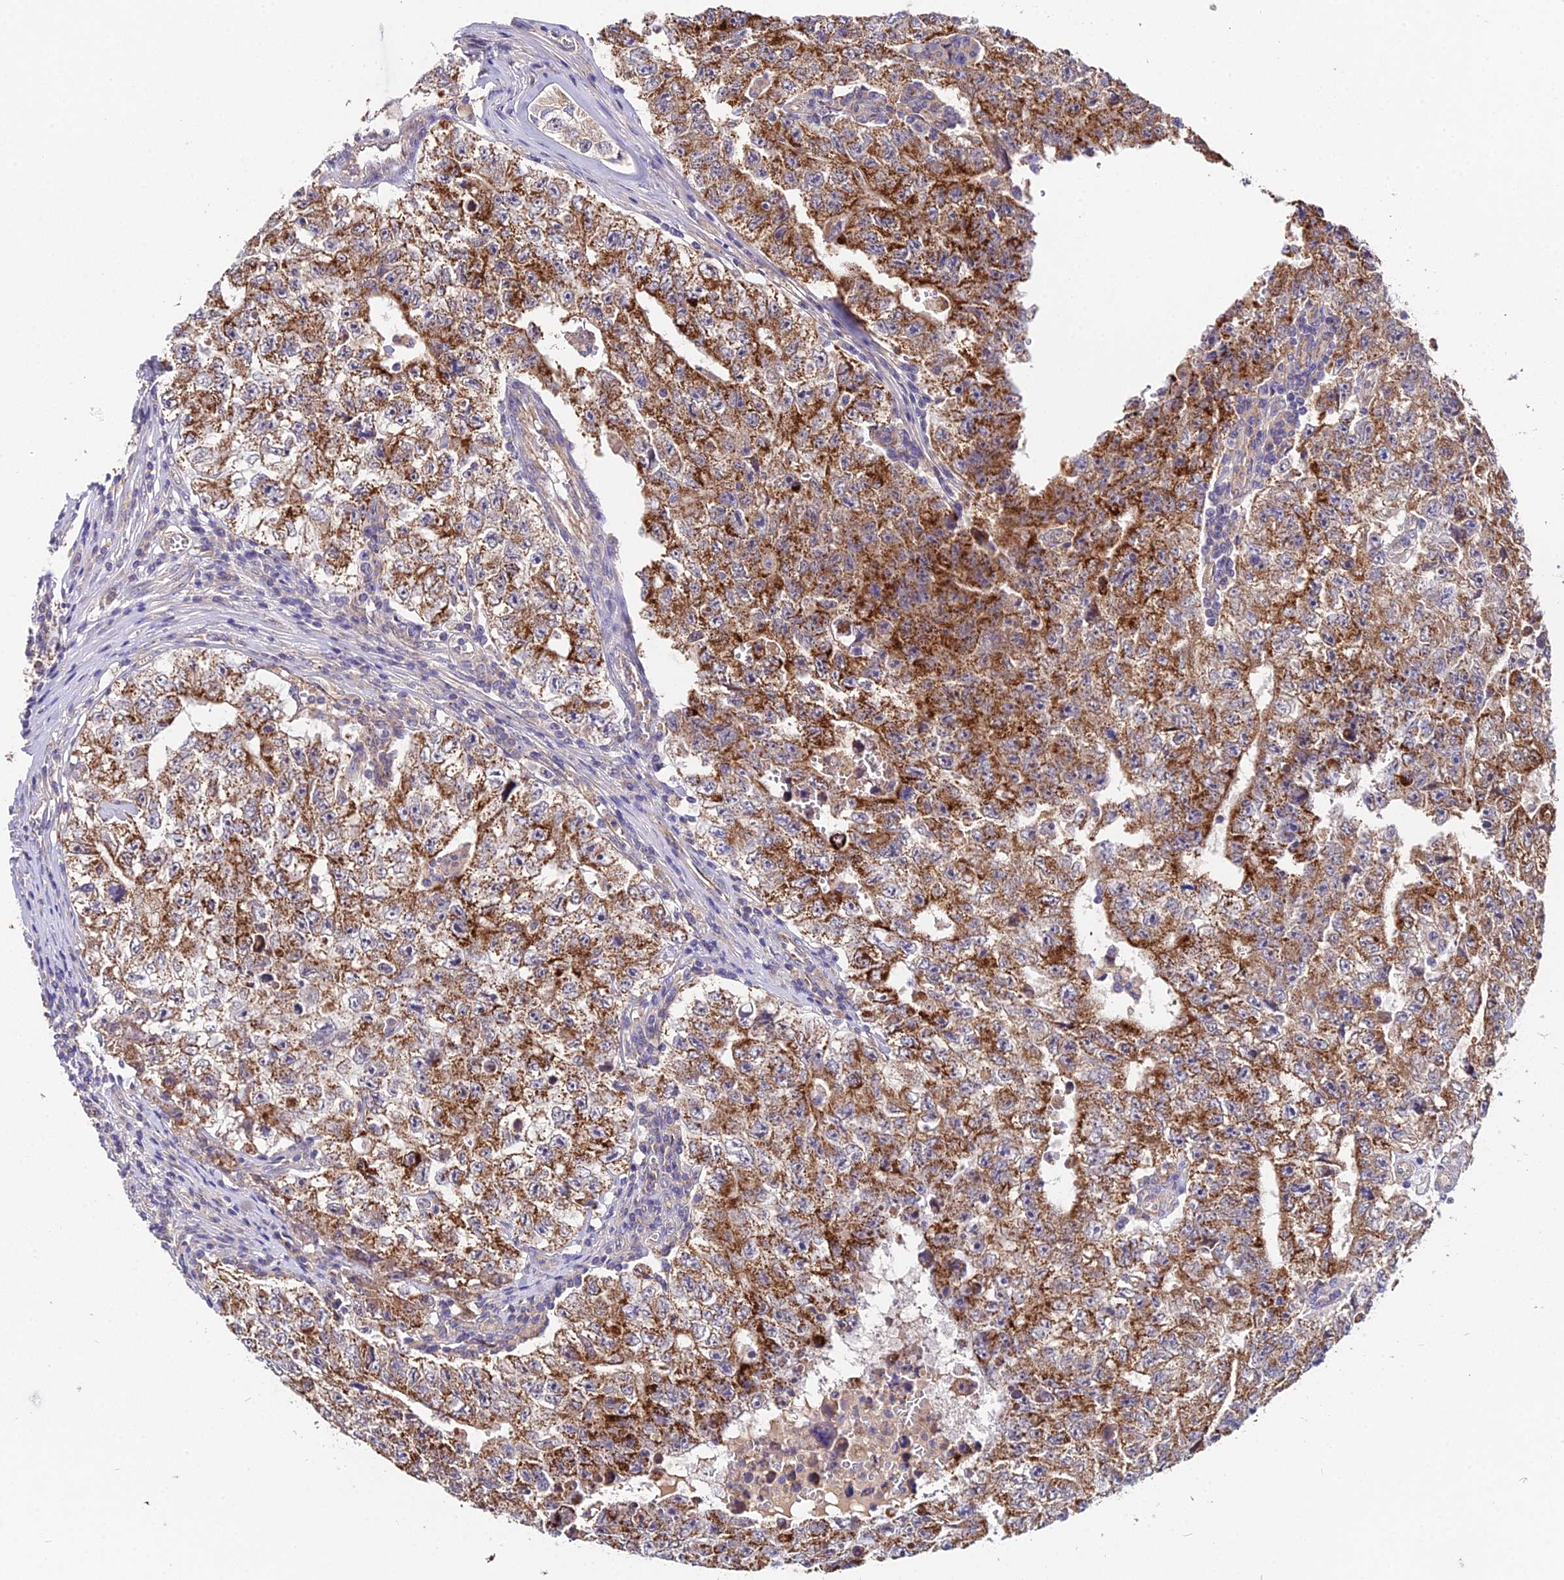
{"staining": {"intensity": "moderate", "quantity": ">75%", "location": "cytoplasmic/membranous"}, "tissue": "testis cancer", "cell_type": "Tumor cells", "image_type": "cancer", "snomed": [{"axis": "morphology", "description": "Carcinoma, Embryonal, NOS"}, {"axis": "topography", "description": "Testis"}], "caption": "Embryonal carcinoma (testis) was stained to show a protein in brown. There is medium levels of moderate cytoplasmic/membranous positivity in approximately >75% of tumor cells. The staining is performed using DAB brown chromogen to label protein expression. The nuclei are counter-stained blue using hematoxylin.", "gene": "ZBED8", "patient": {"sex": "male", "age": 17}}